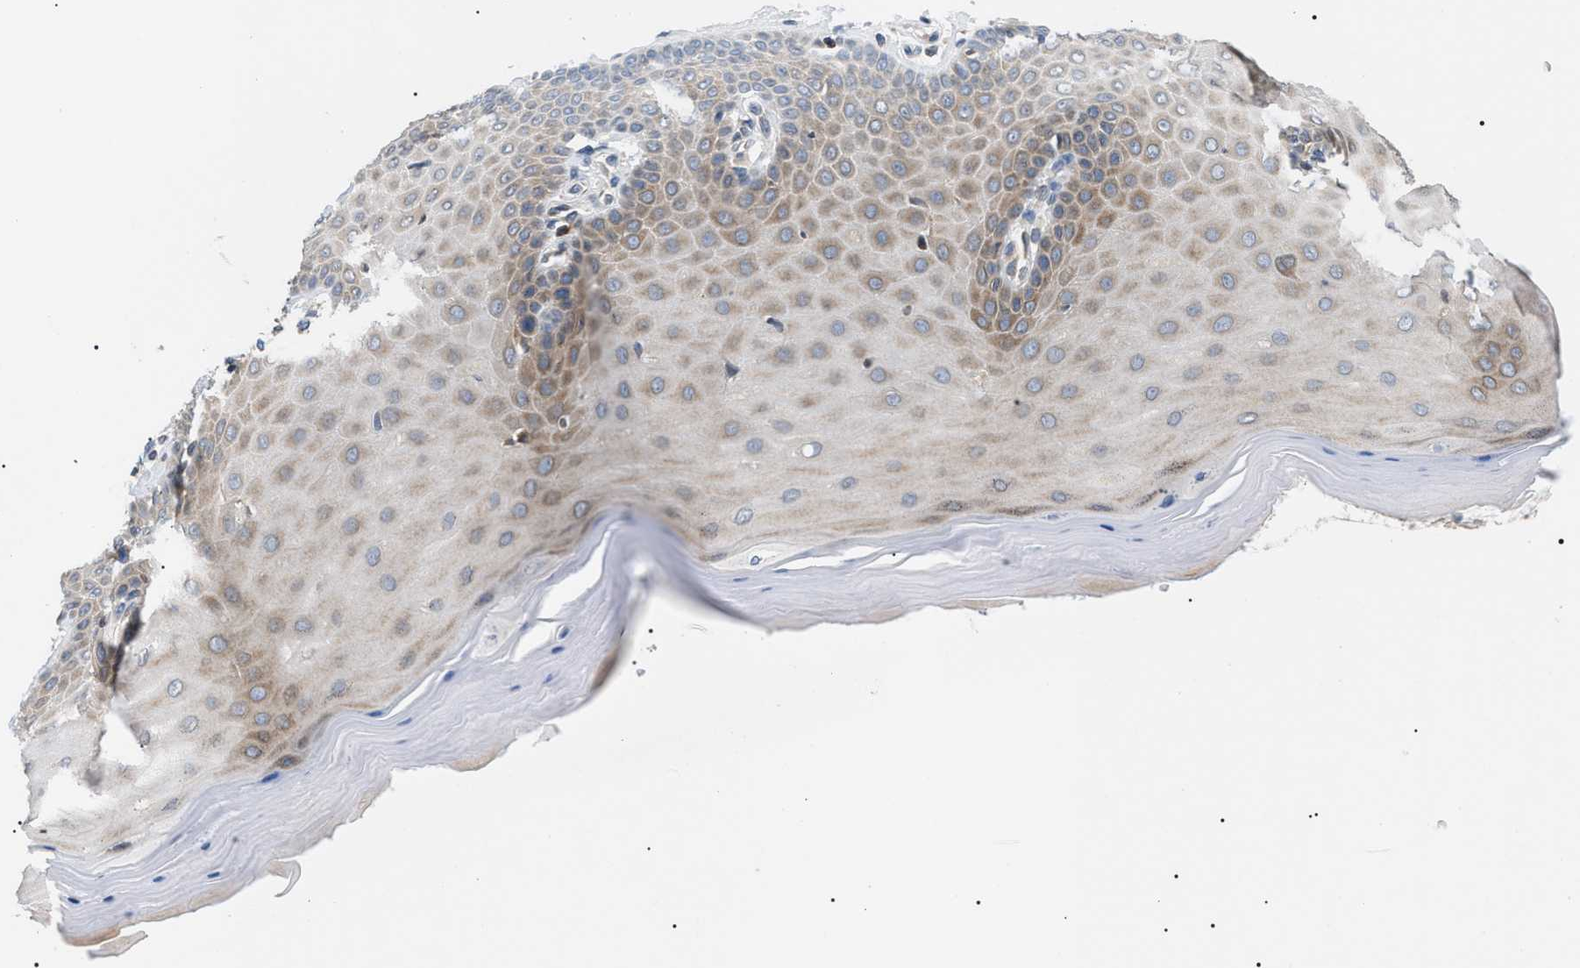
{"staining": {"intensity": "weak", "quantity": "<25%", "location": "cytoplasmic/membranous"}, "tissue": "cervix", "cell_type": "Glandular cells", "image_type": "normal", "snomed": [{"axis": "morphology", "description": "Normal tissue, NOS"}, {"axis": "topography", "description": "Cervix"}], "caption": "Protein analysis of normal cervix exhibits no significant staining in glandular cells.", "gene": "DERL1", "patient": {"sex": "female", "age": 55}}